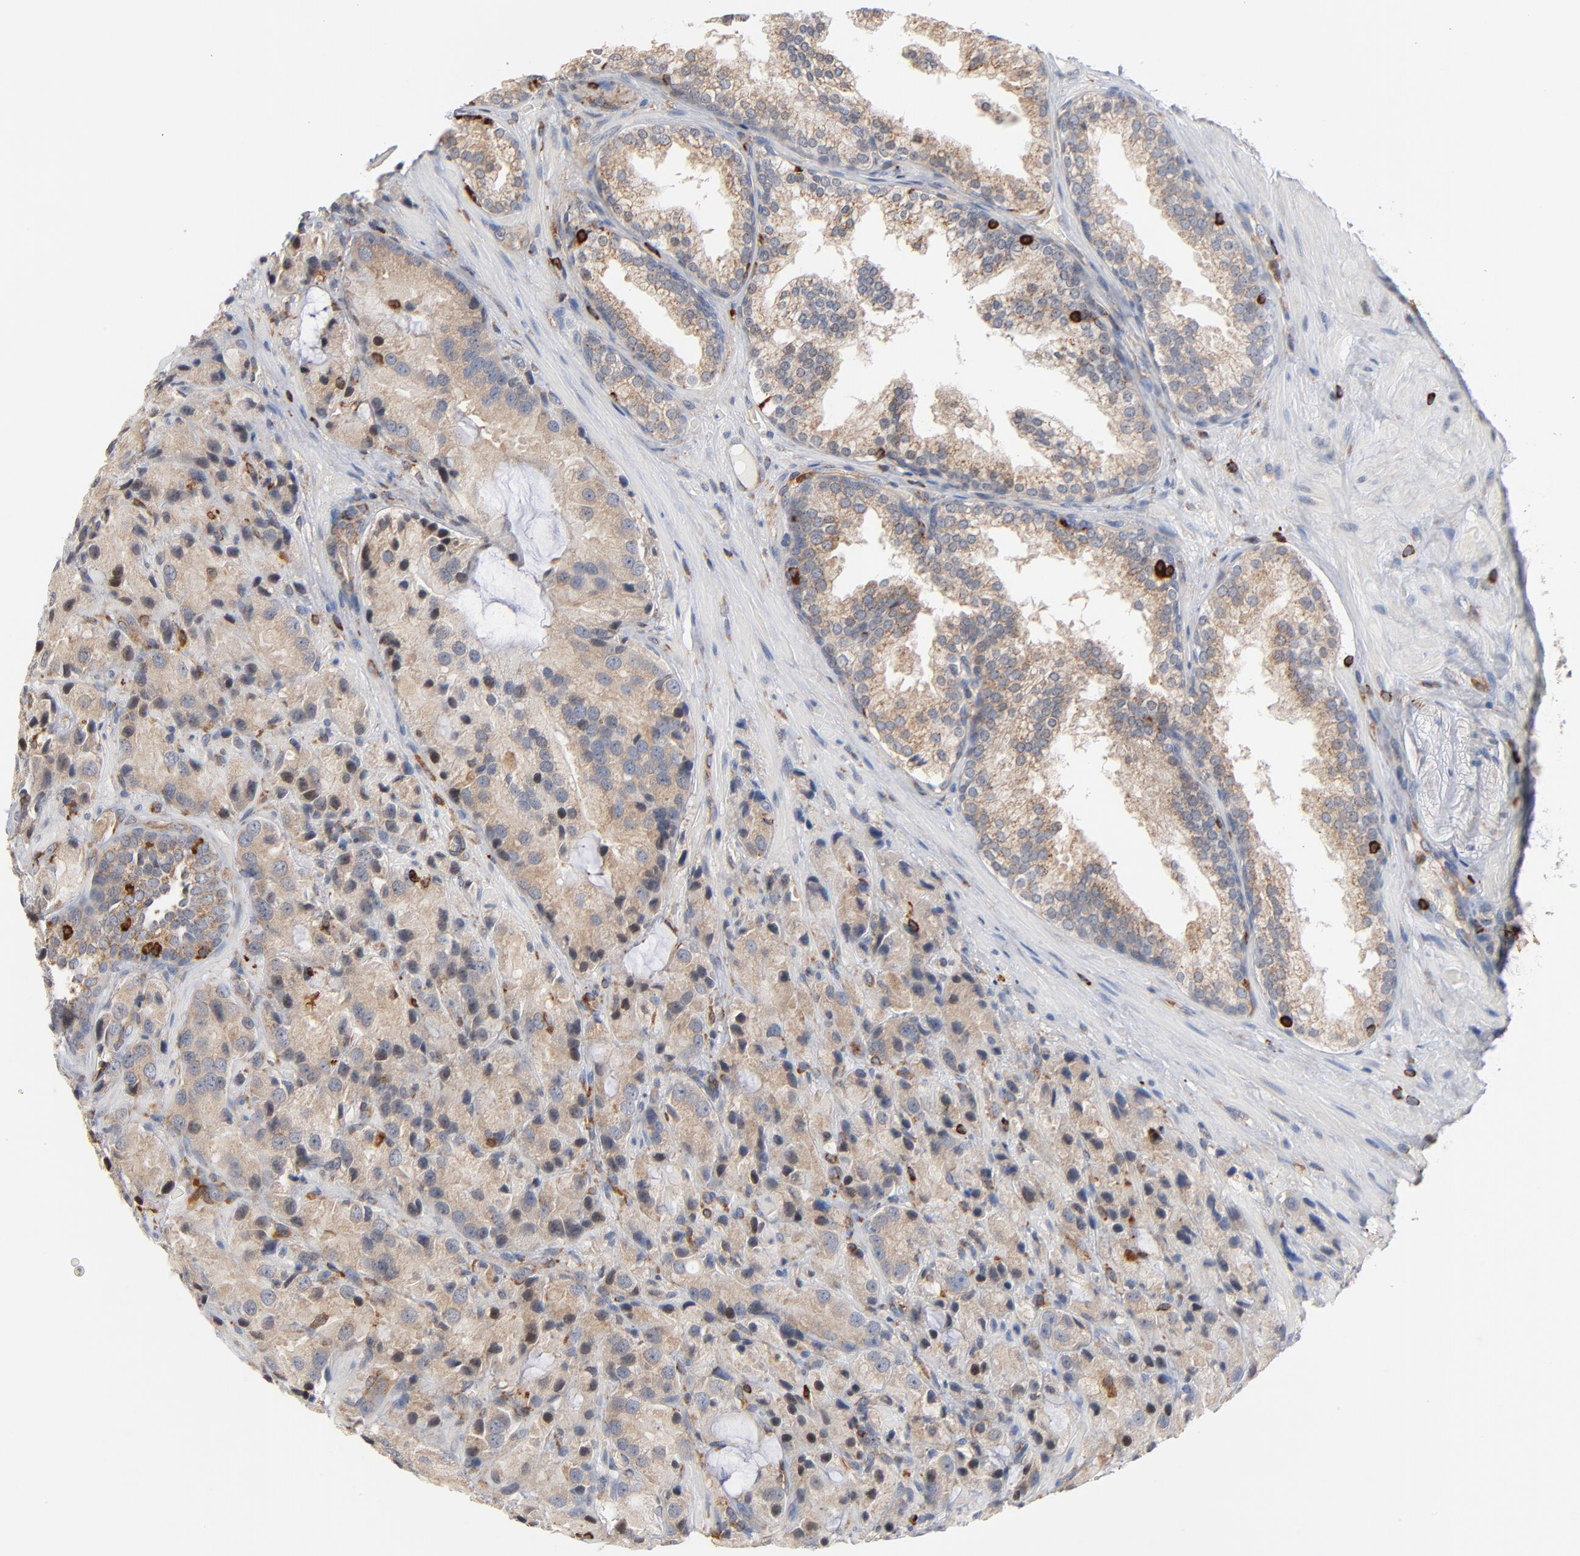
{"staining": {"intensity": "weak", "quantity": ">75%", "location": "cytoplasmic/membranous"}, "tissue": "prostate cancer", "cell_type": "Tumor cells", "image_type": "cancer", "snomed": [{"axis": "morphology", "description": "Adenocarcinoma, High grade"}, {"axis": "topography", "description": "Prostate"}], "caption": "Immunohistochemical staining of human prostate cancer (high-grade adenocarcinoma) demonstrates low levels of weak cytoplasmic/membranous protein expression in approximately >75% of tumor cells.", "gene": "SH3KBP1", "patient": {"sex": "male", "age": 70}}